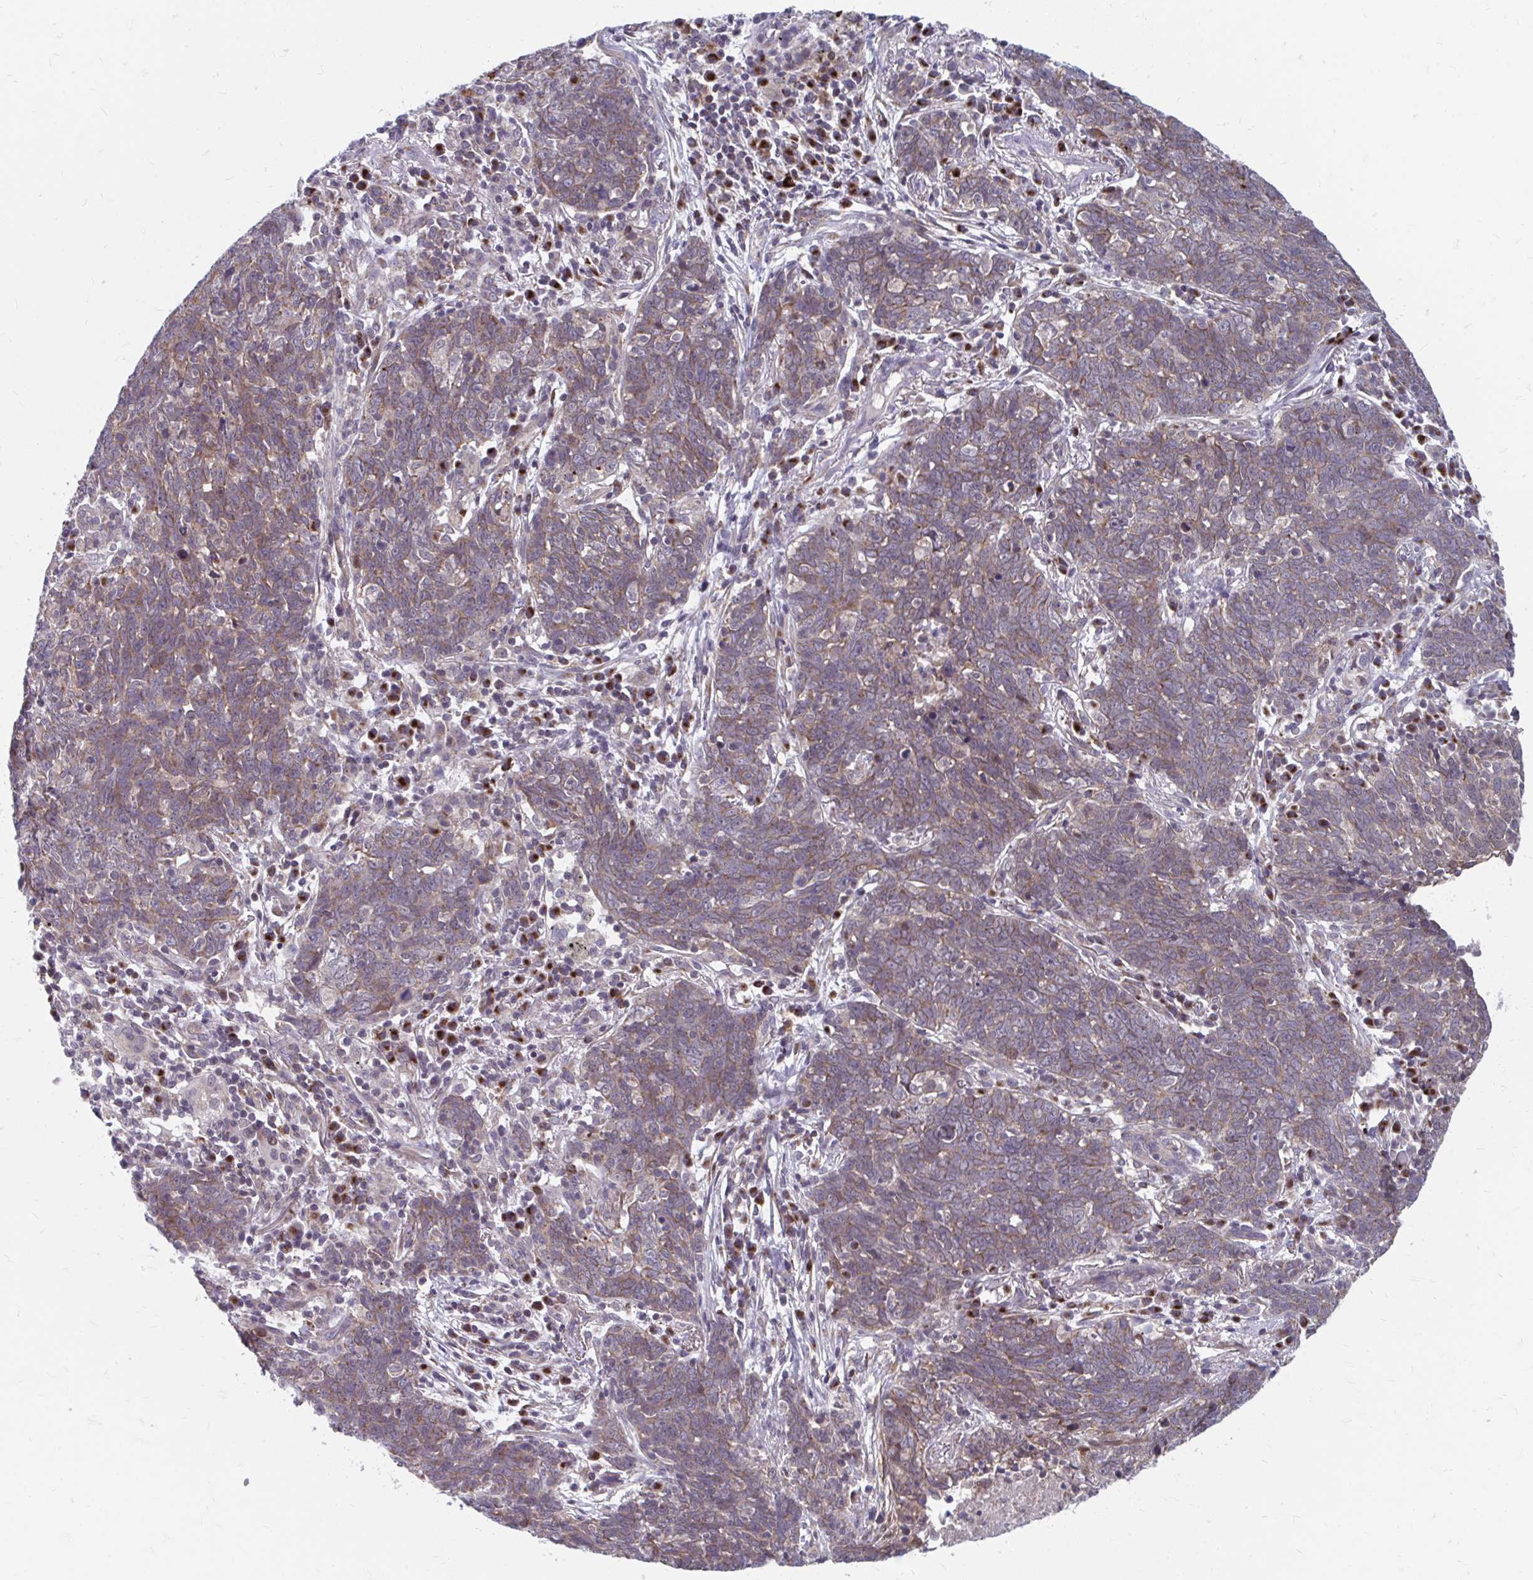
{"staining": {"intensity": "weak", "quantity": ">75%", "location": "cytoplasmic/membranous"}, "tissue": "lung cancer", "cell_type": "Tumor cells", "image_type": "cancer", "snomed": [{"axis": "morphology", "description": "Squamous cell carcinoma, NOS"}, {"axis": "topography", "description": "Lung"}], "caption": "Immunohistochemistry (IHC) image of neoplastic tissue: human lung cancer stained using IHC shows low levels of weak protein expression localized specifically in the cytoplasmic/membranous of tumor cells, appearing as a cytoplasmic/membranous brown color.", "gene": "PABIR3", "patient": {"sex": "female", "age": 72}}